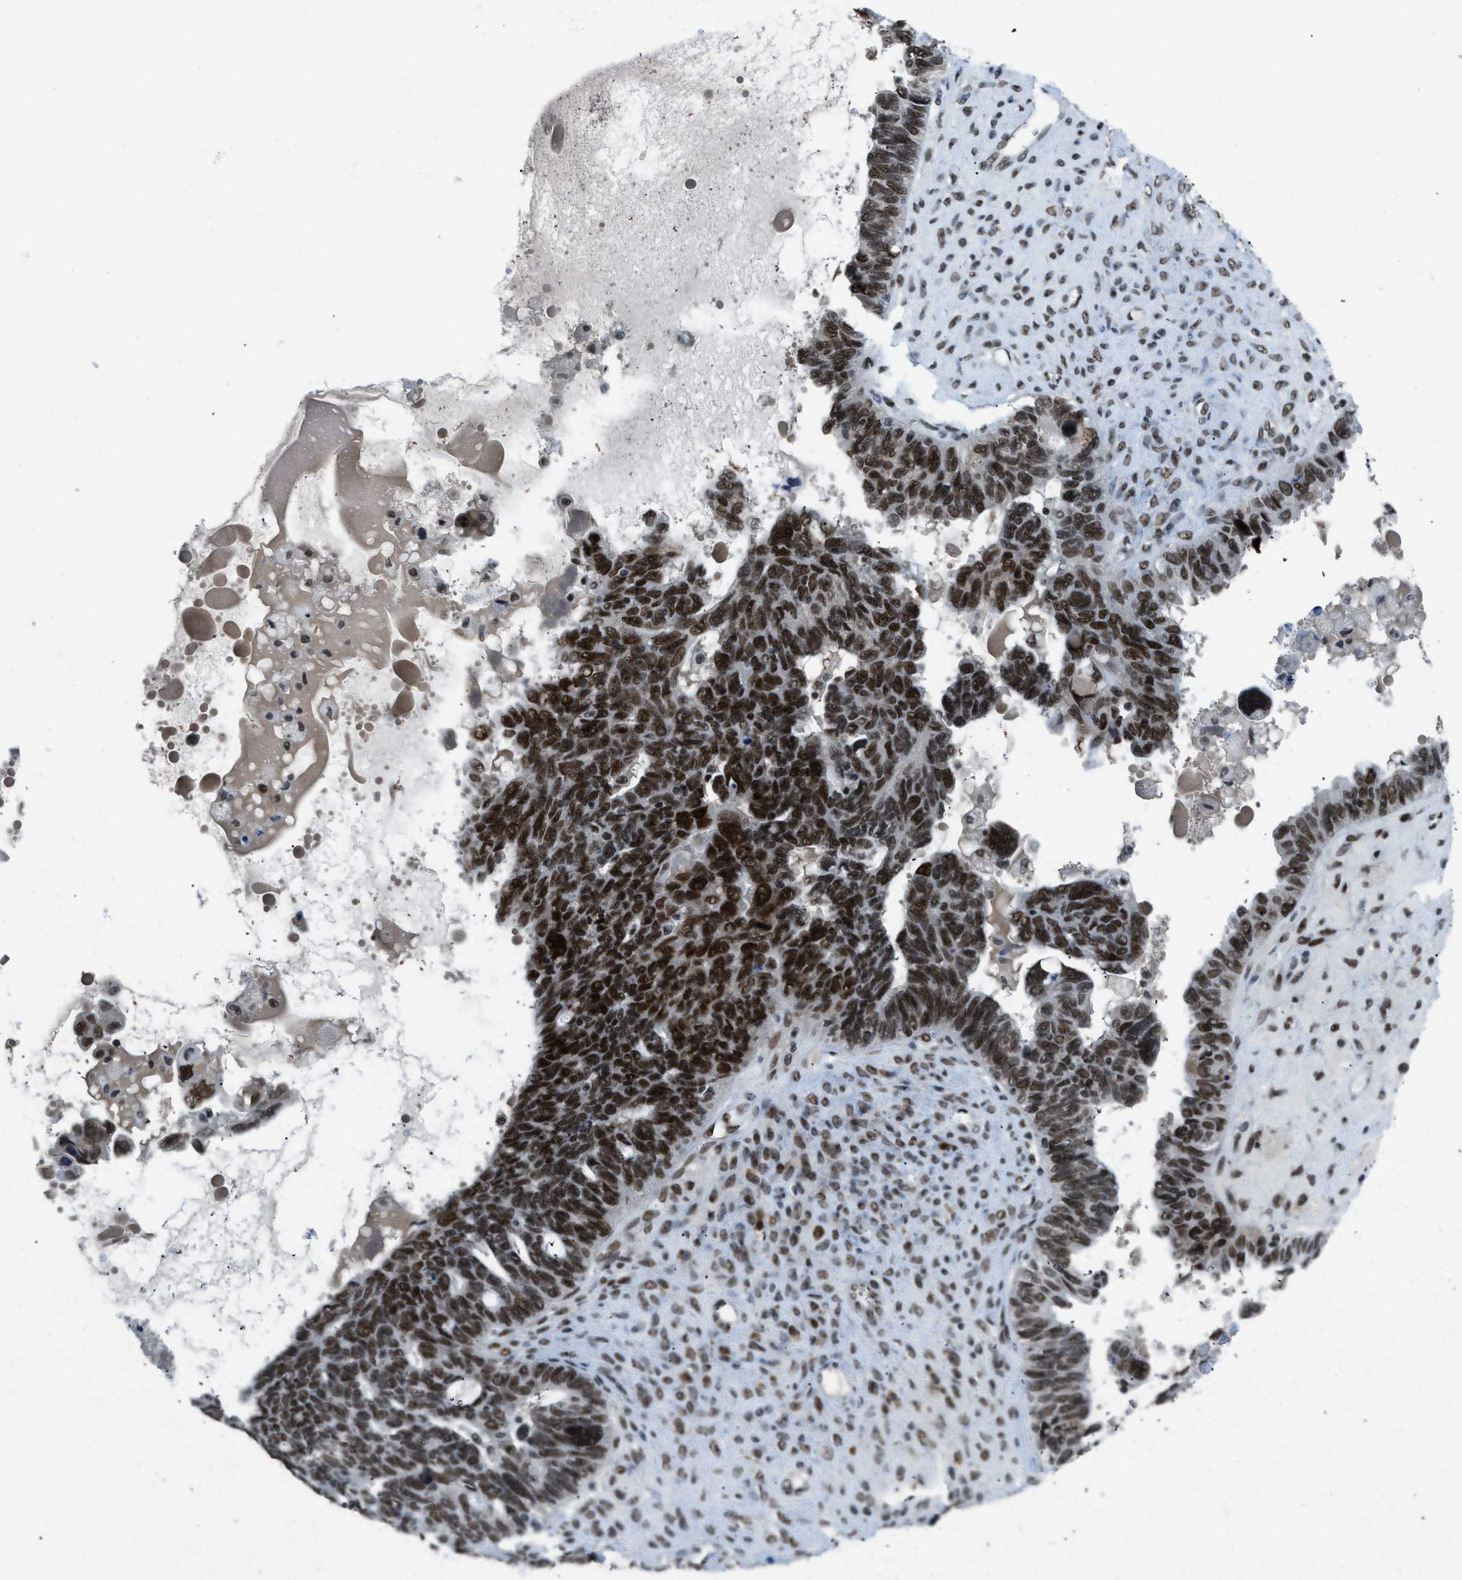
{"staining": {"intensity": "strong", "quantity": ">75%", "location": "nuclear"}, "tissue": "ovarian cancer", "cell_type": "Tumor cells", "image_type": "cancer", "snomed": [{"axis": "morphology", "description": "Cystadenocarcinoma, serous, NOS"}, {"axis": "topography", "description": "Ovary"}], "caption": "Tumor cells demonstrate high levels of strong nuclear expression in approximately >75% of cells in ovarian cancer (serous cystadenocarcinoma).", "gene": "GATAD2B", "patient": {"sex": "female", "age": 79}}